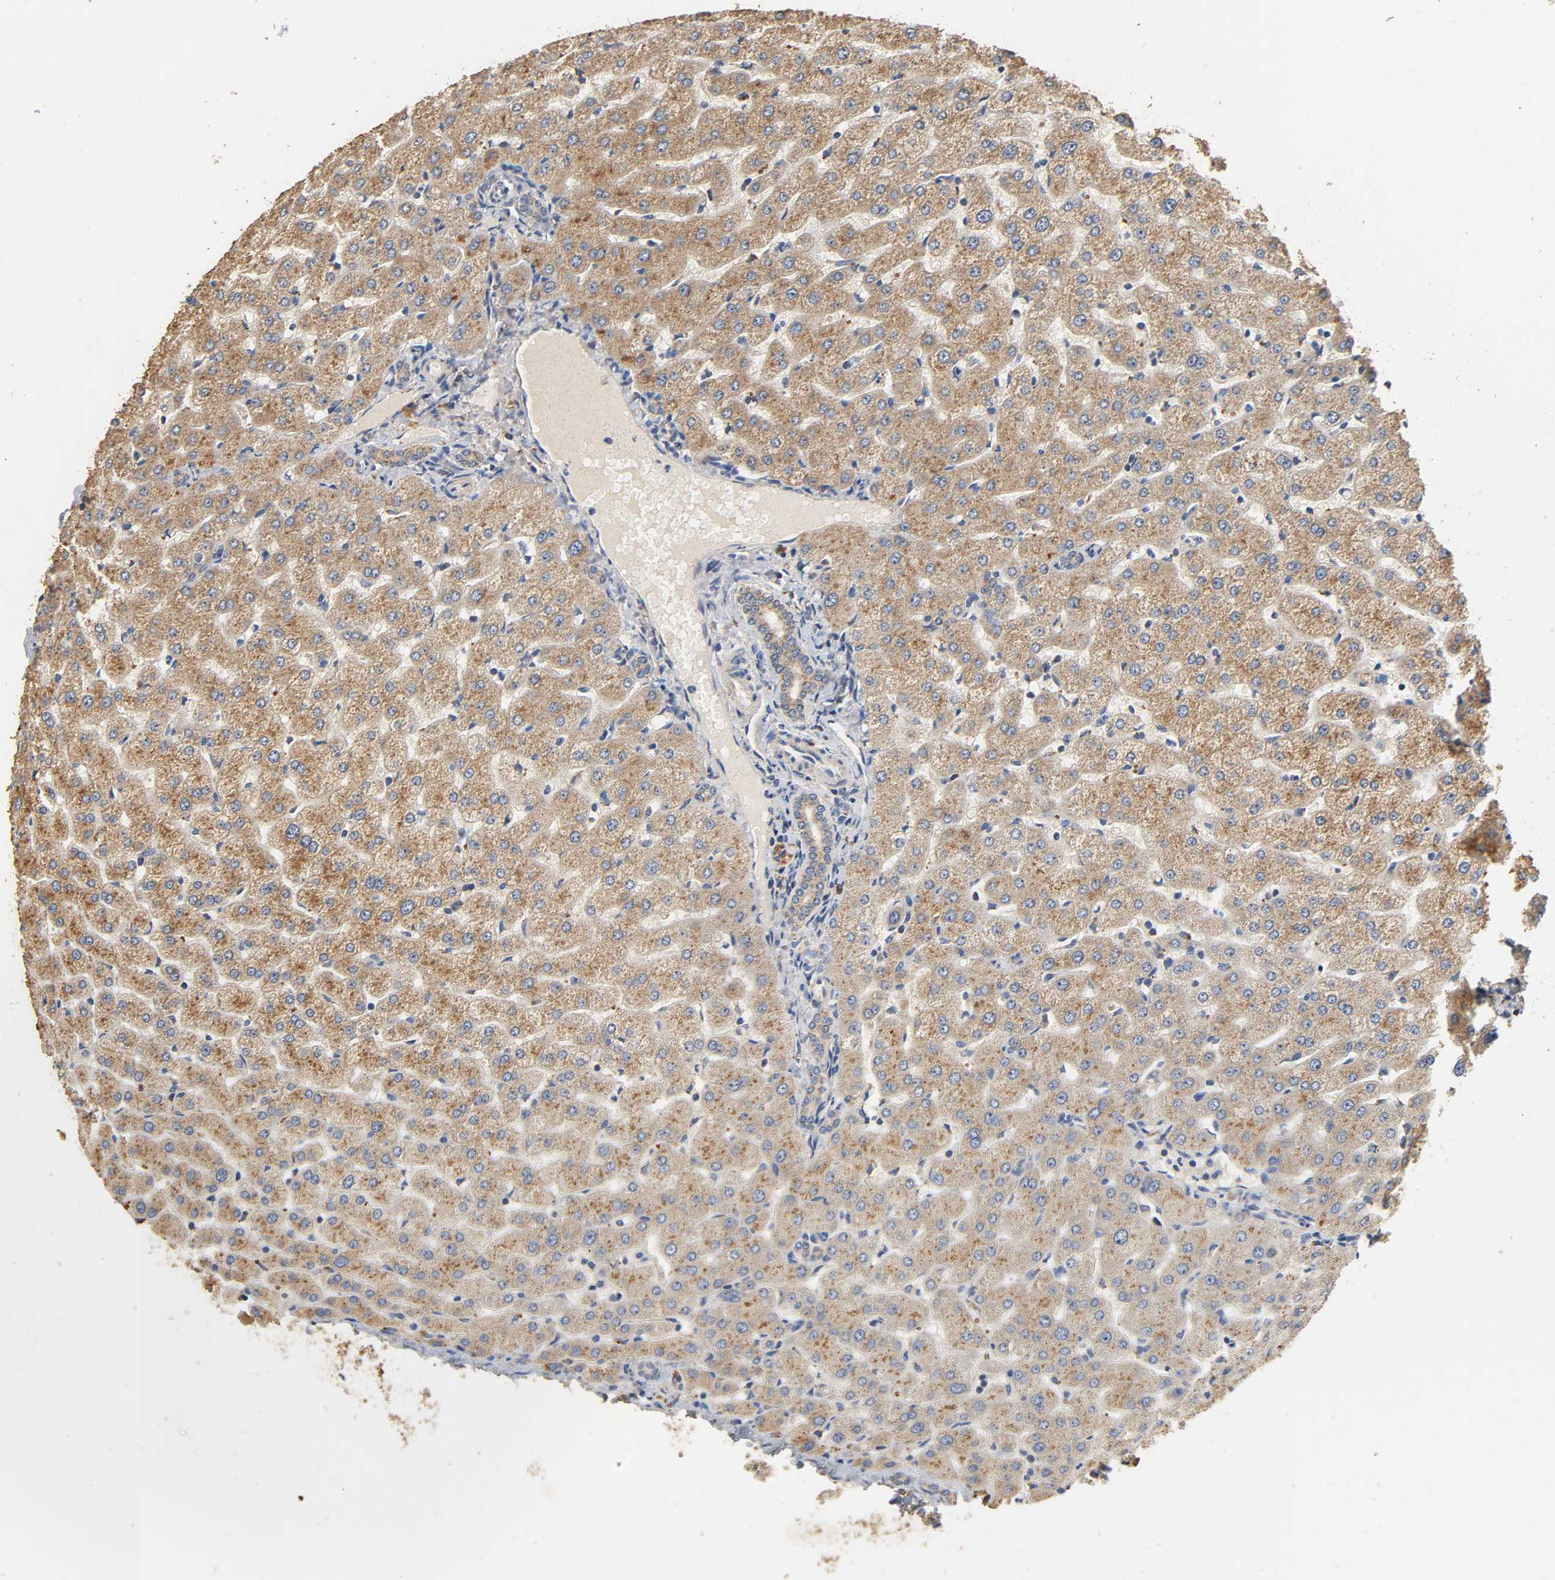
{"staining": {"intensity": "weak", "quantity": ">75%", "location": "cytoplasmic/membranous"}, "tissue": "liver", "cell_type": "Cholangiocytes", "image_type": "normal", "snomed": [{"axis": "morphology", "description": "Normal tissue, NOS"}, {"axis": "morphology", "description": "Fibrosis, NOS"}, {"axis": "topography", "description": "Liver"}], "caption": "This photomicrograph demonstrates unremarkable liver stained with IHC to label a protein in brown. The cytoplasmic/membranous of cholangiocytes show weak positivity for the protein. Nuclei are counter-stained blue.", "gene": "NDUFS3", "patient": {"sex": "female", "age": 29}}